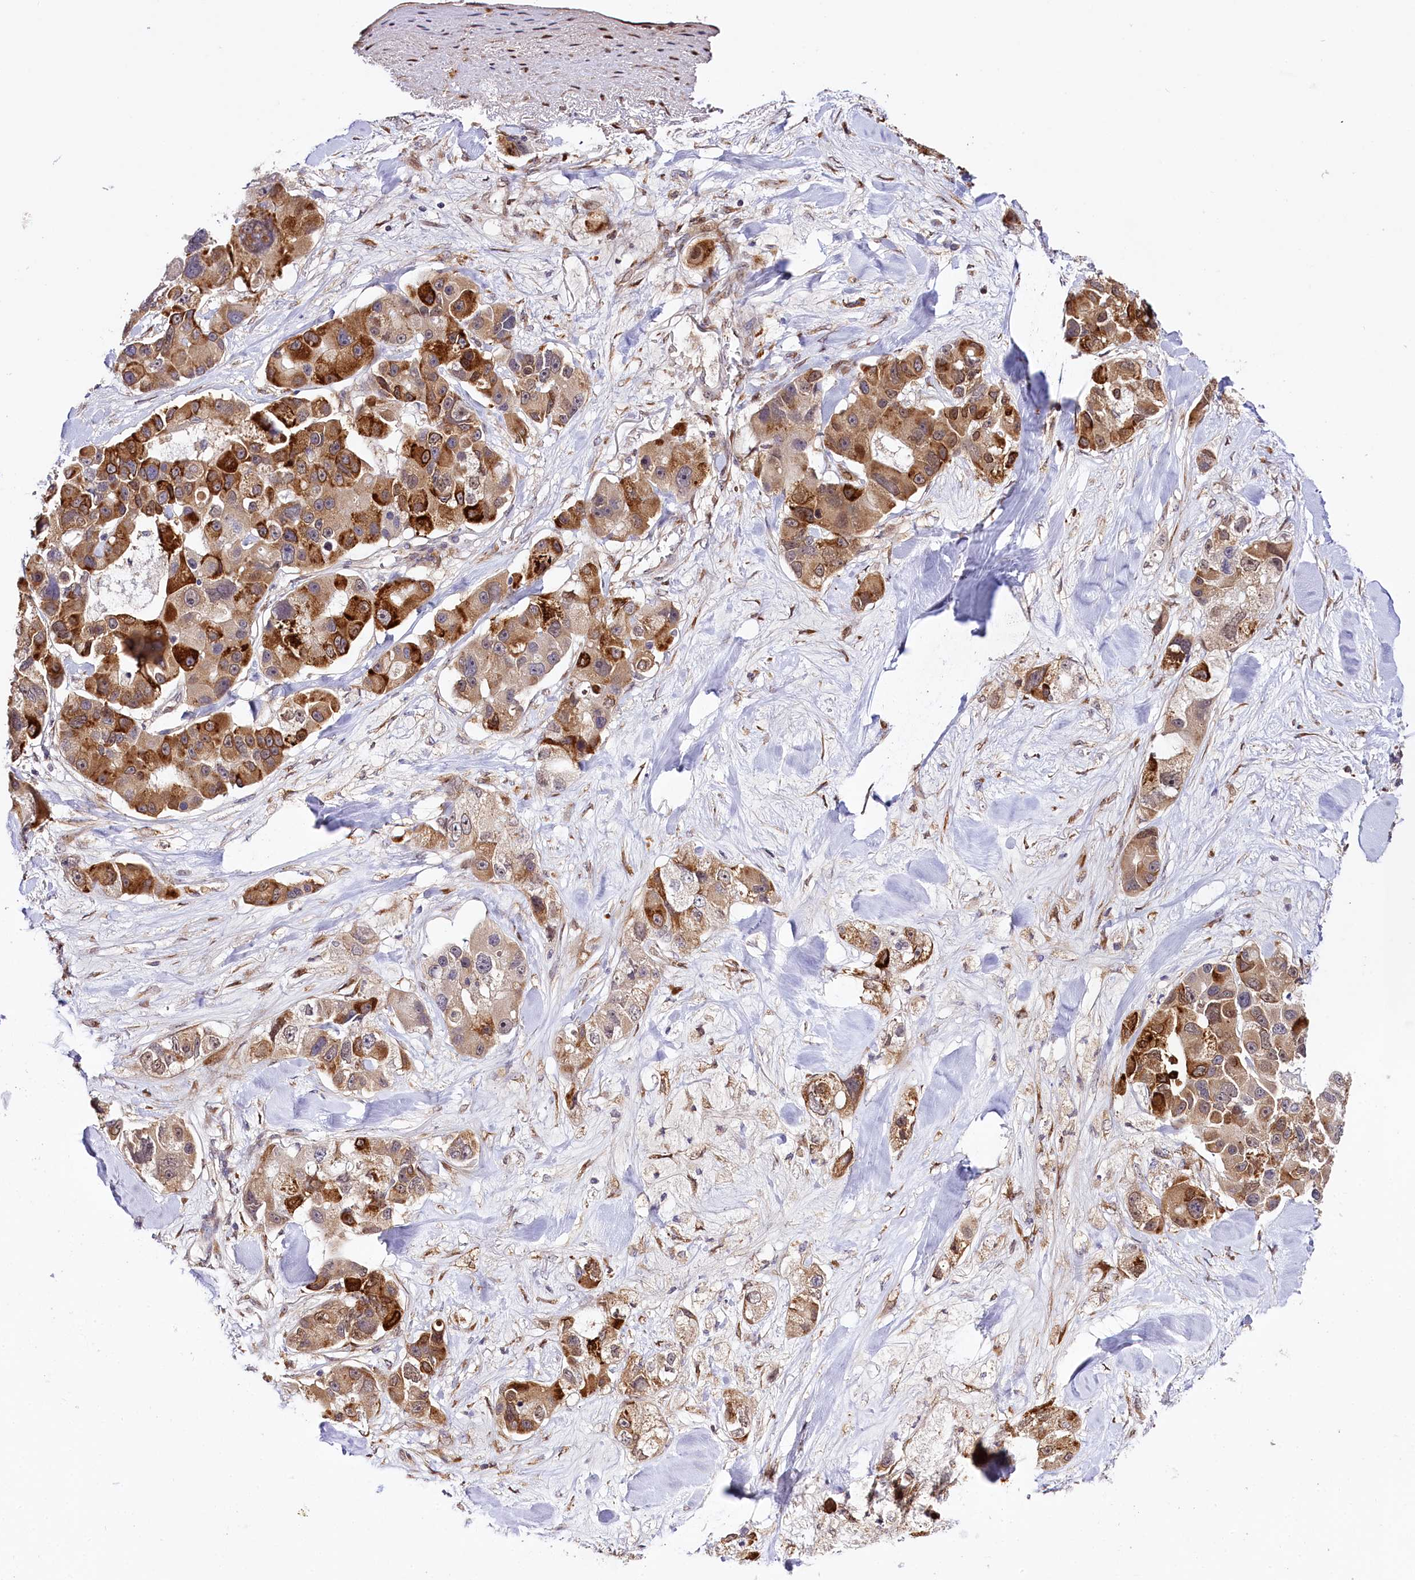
{"staining": {"intensity": "moderate", "quantity": ">75%", "location": "cytoplasmic/membranous"}, "tissue": "lung cancer", "cell_type": "Tumor cells", "image_type": "cancer", "snomed": [{"axis": "morphology", "description": "Adenocarcinoma, NOS"}, {"axis": "topography", "description": "Lung"}], "caption": "Tumor cells reveal medium levels of moderate cytoplasmic/membranous positivity in approximately >75% of cells in adenocarcinoma (lung).", "gene": "CUTC", "patient": {"sex": "female", "age": 54}}